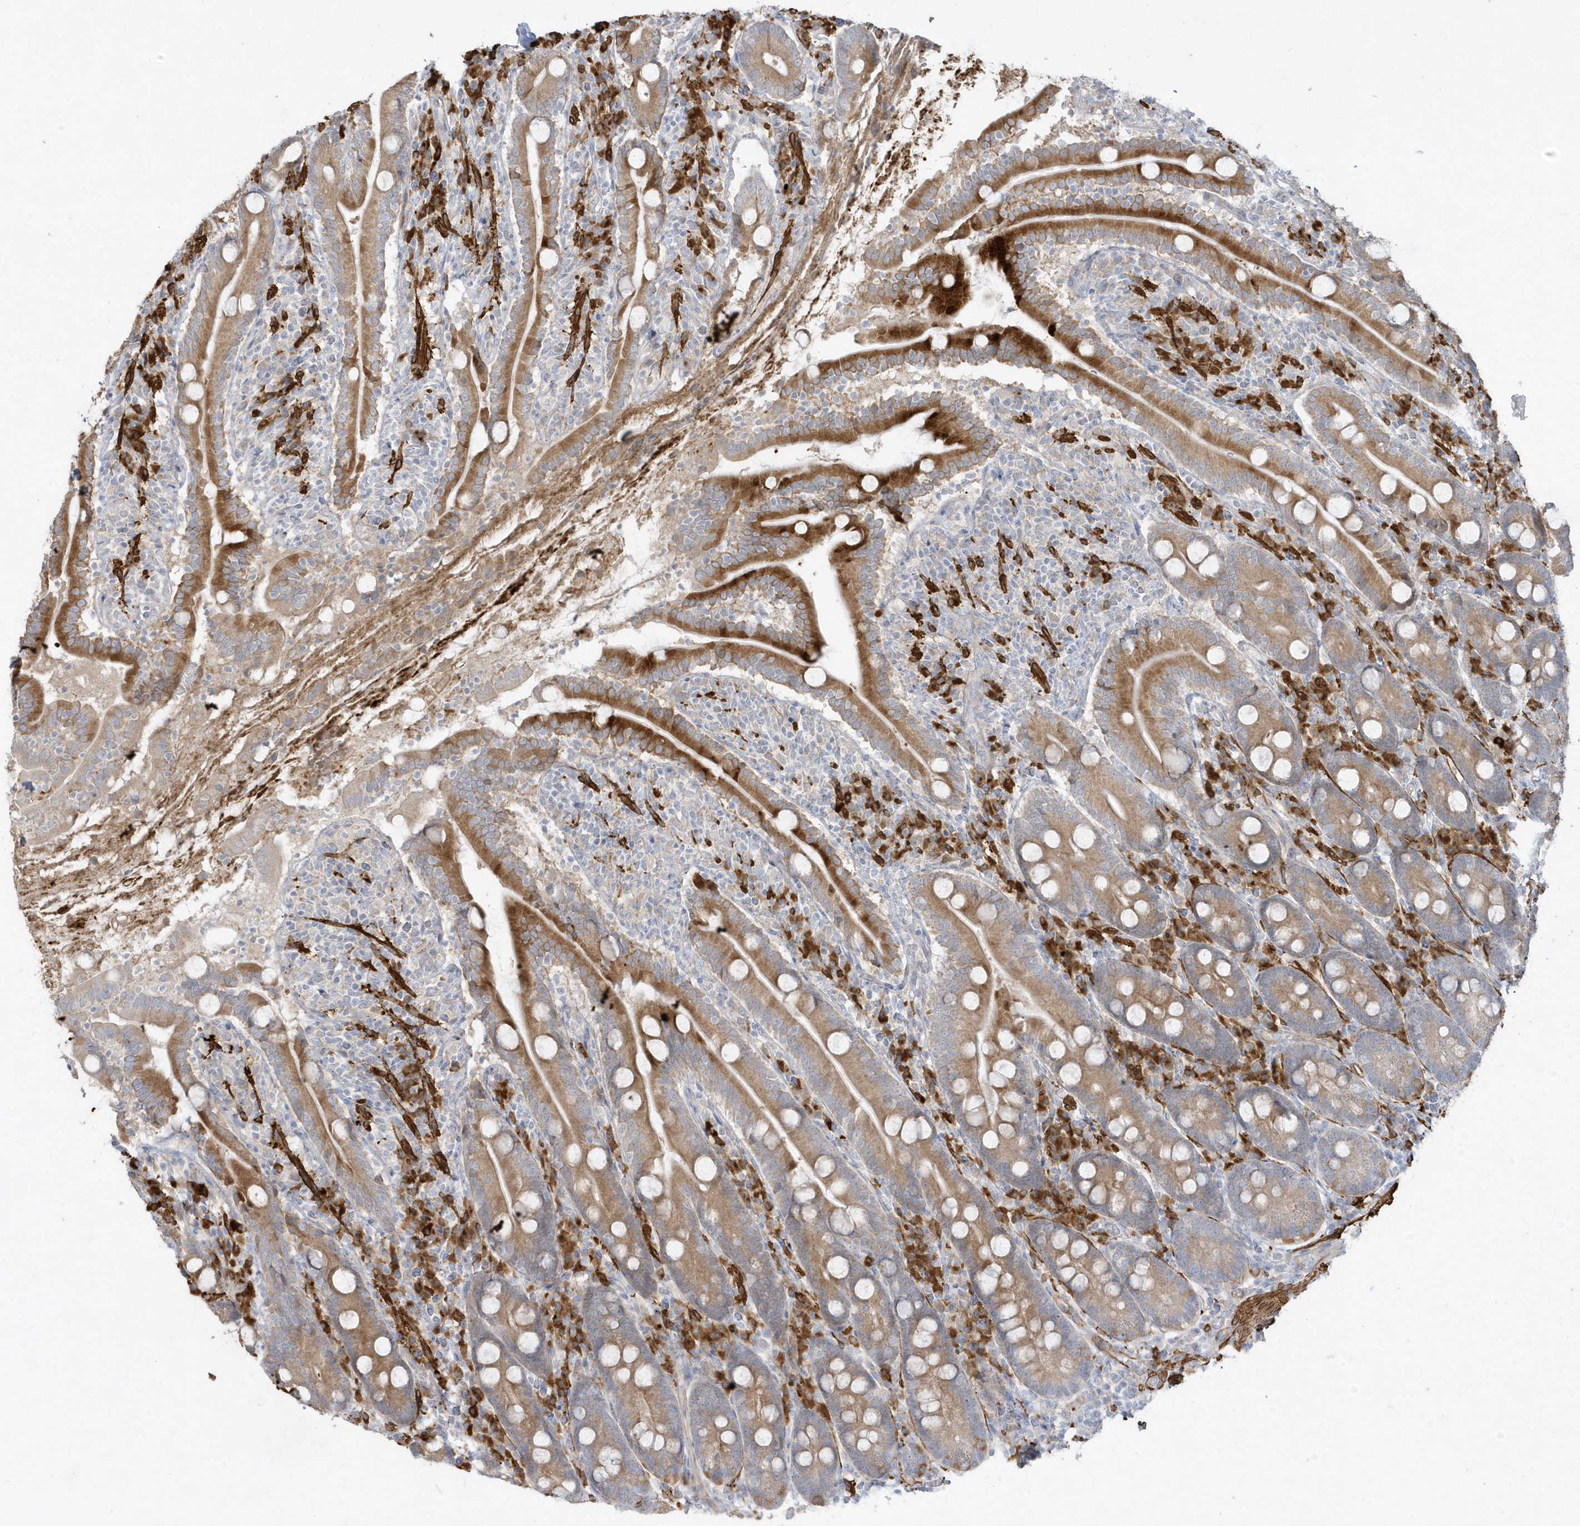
{"staining": {"intensity": "strong", "quantity": ">75%", "location": "cytoplasmic/membranous"}, "tissue": "duodenum", "cell_type": "Glandular cells", "image_type": "normal", "snomed": [{"axis": "morphology", "description": "Normal tissue, NOS"}, {"axis": "topography", "description": "Duodenum"}], "caption": "Duodenum was stained to show a protein in brown. There is high levels of strong cytoplasmic/membranous positivity in about >75% of glandular cells. Using DAB (3,3'-diaminobenzidine) (brown) and hematoxylin (blue) stains, captured at high magnification using brightfield microscopy.", "gene": "THADA", "patient": {"sex": "male", "age": 35}}